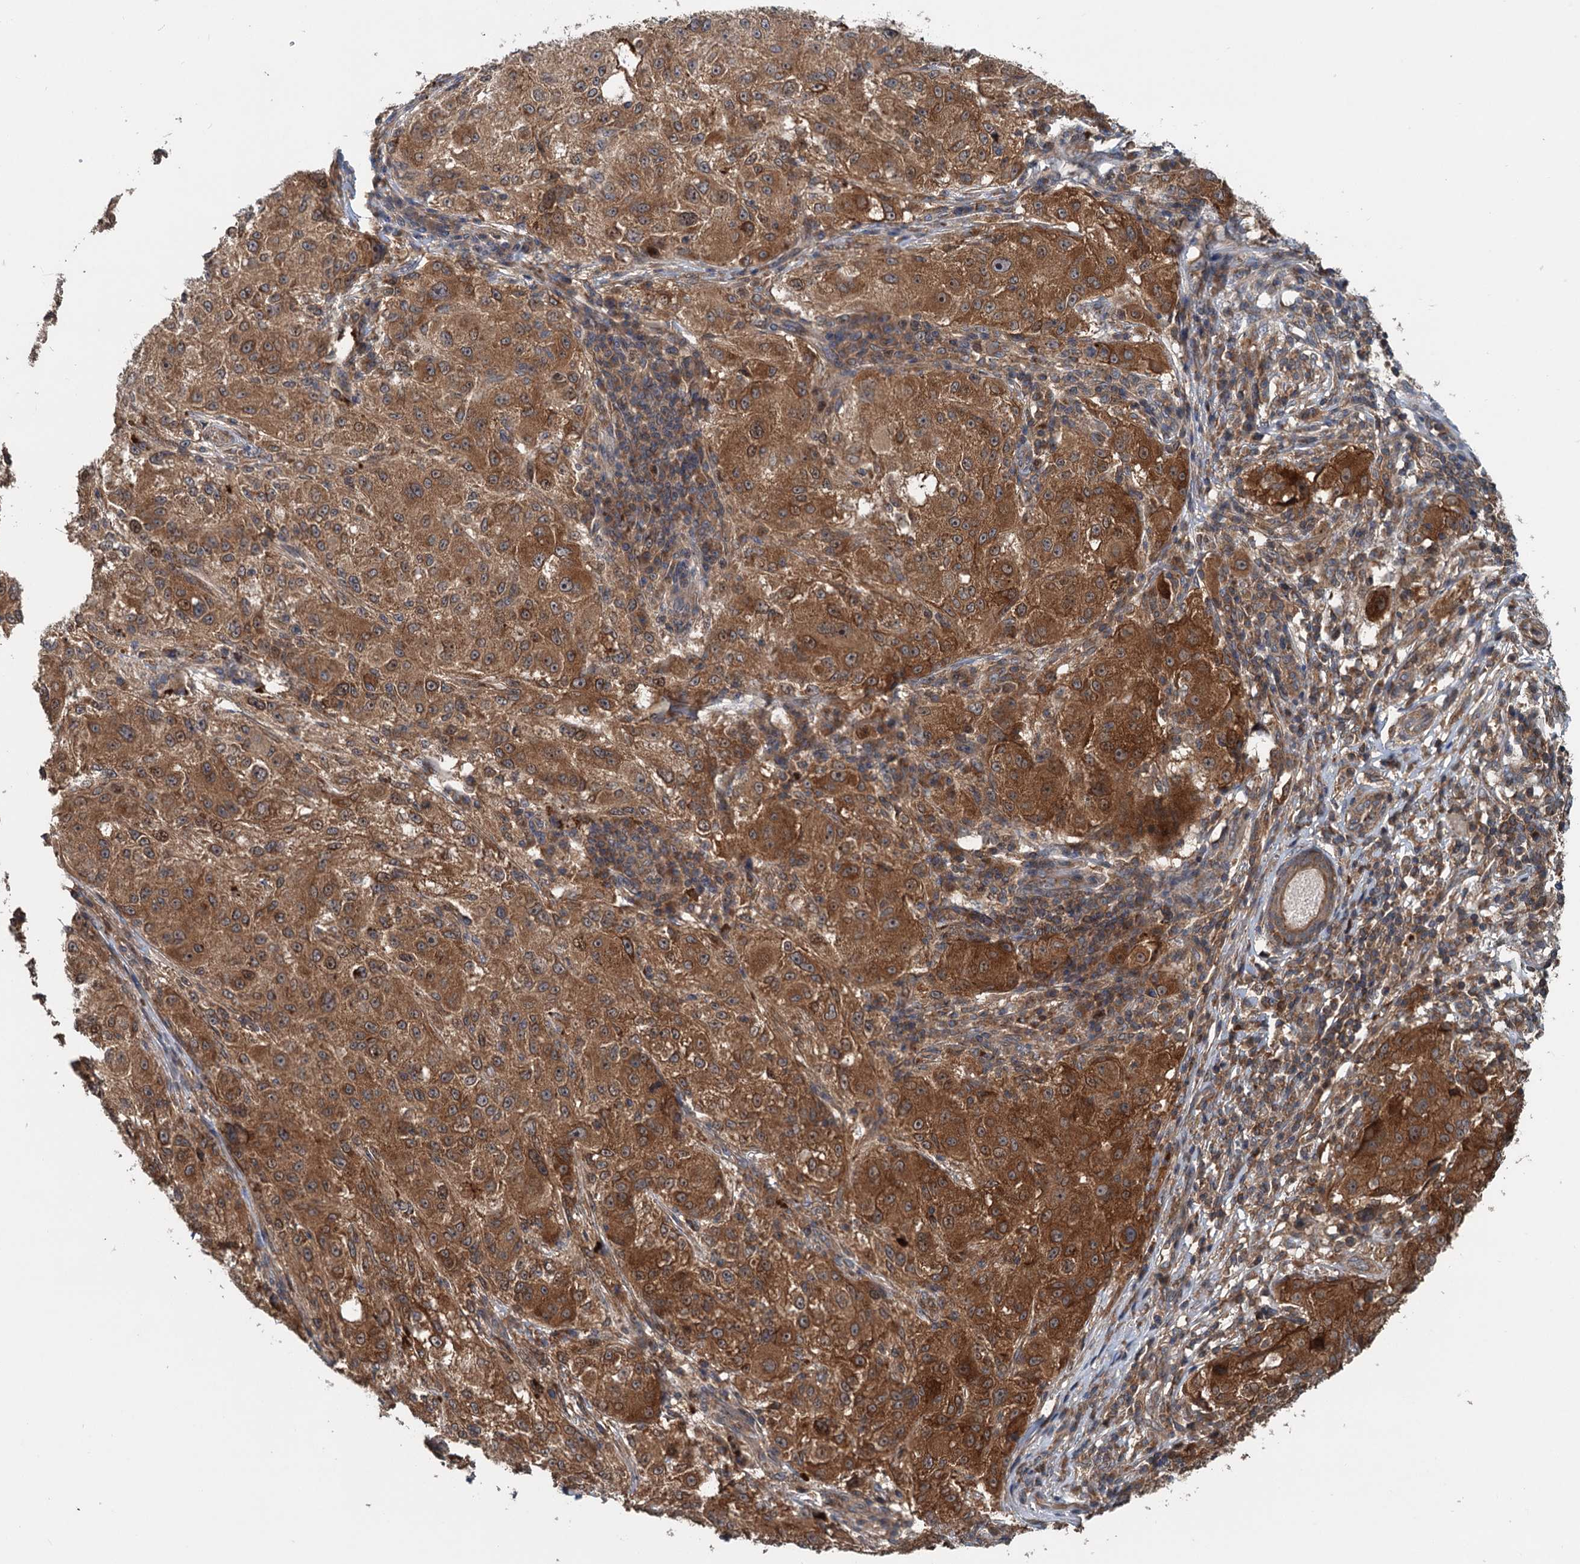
{"staining": {"intensity": "strong", "quantity": ">75%", "location": "cytoplasmic/membranous"}, "tissue": "melanoma", "cell_type": "Tumor cells", "image_type": "cancer", "snomed": [{"axis": "morphology", "description": "Necrosis, NOS"}, {"axis": "morphology", "description": "Malignant melanoma, NOS"}, {"axis": "topography", "description": "Skin"}], "caption": "A high-resolution micrograph shows immunohistochemistry (IHC) staining of melanoma, which shows strong cytoplasmic/membranous positivity in approximately >75% of tumor cells.", "gene": "TEDC1", "patient": {"sex": "female", "age": 87}}